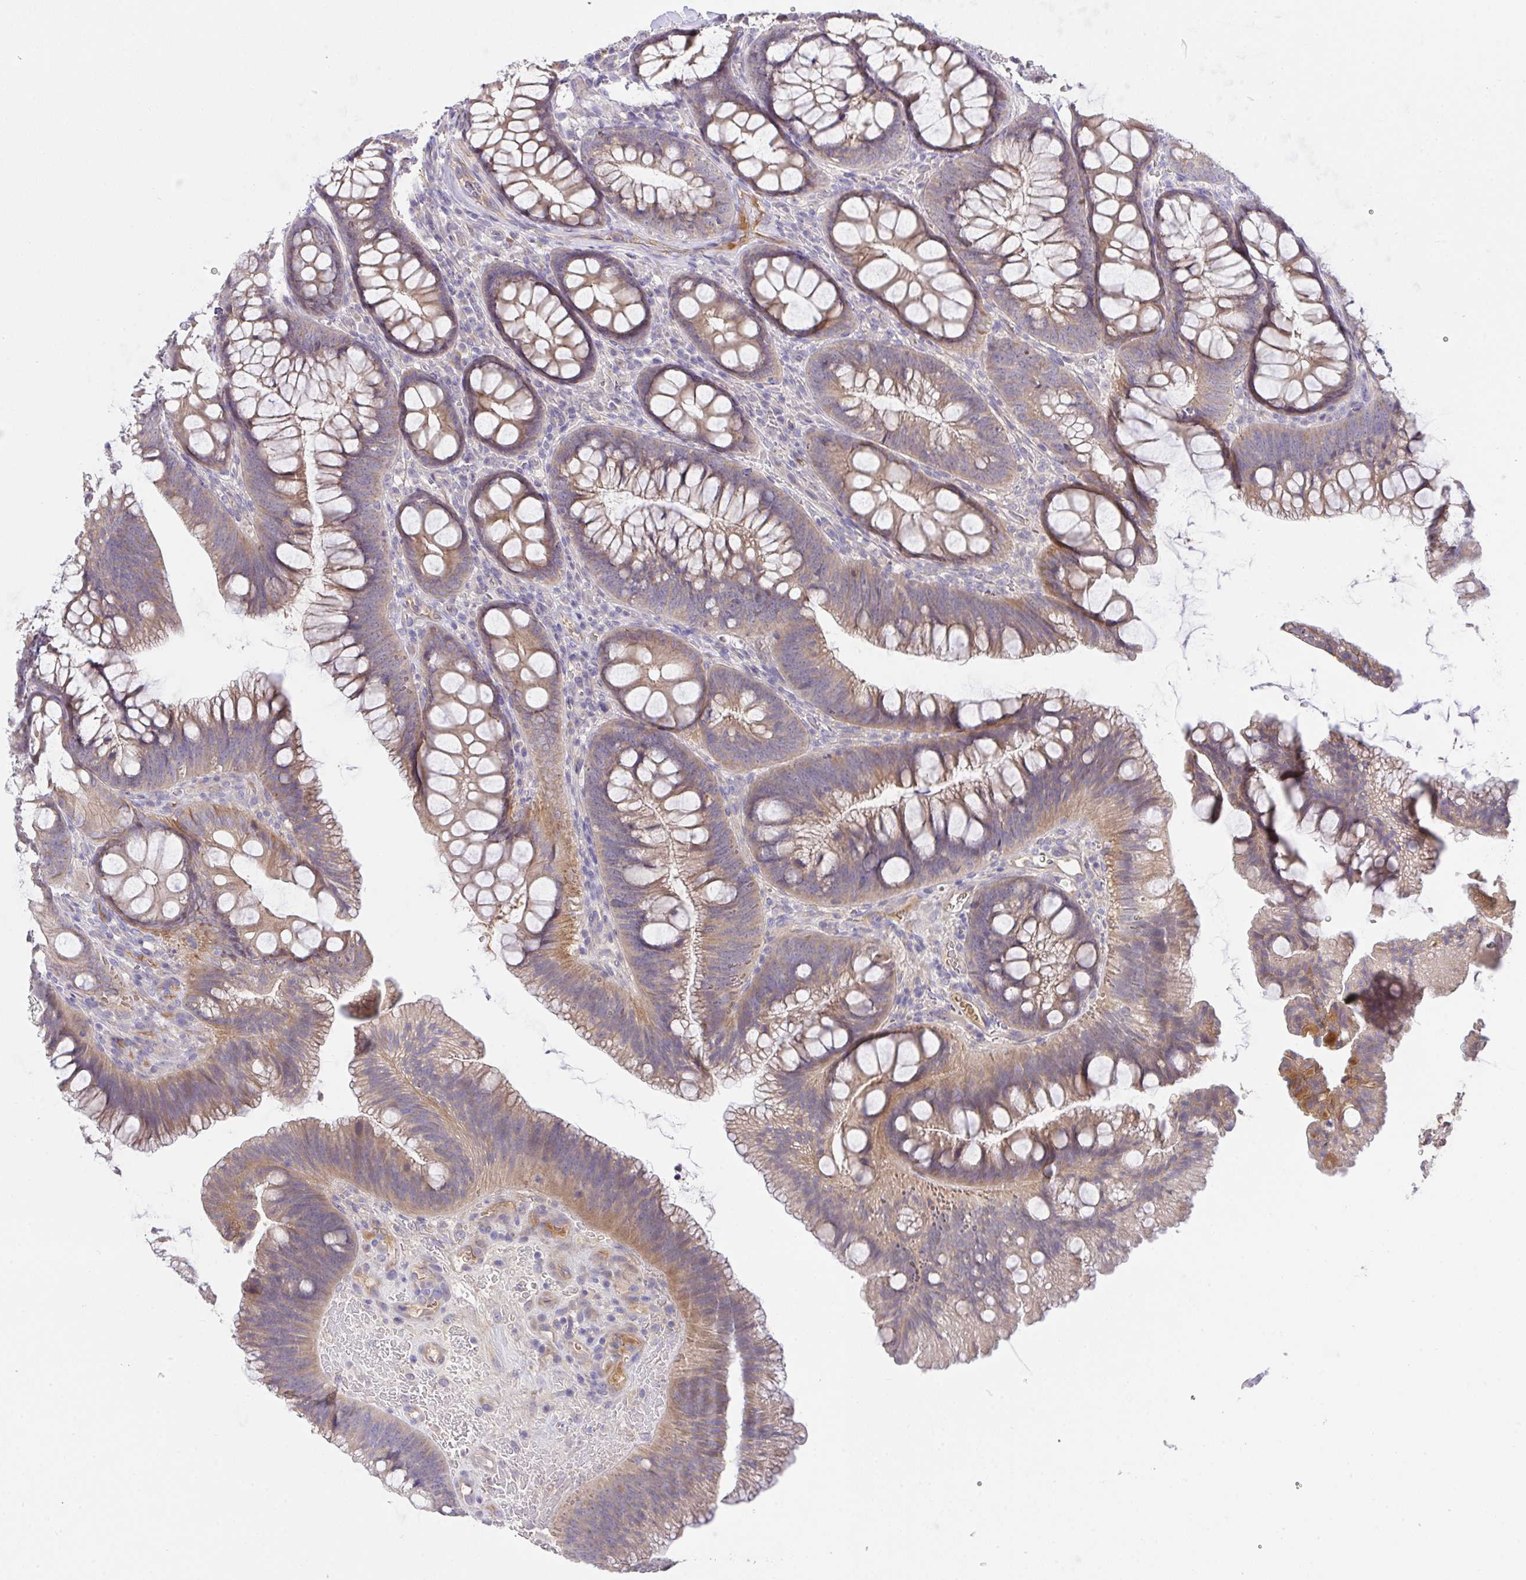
{"staining": {"intensity": "weak", "quantity": ">75%", "location": "cytoplasmic/membranous"}, "tissue": "colon", "cell_type": "Endothelial cells", "image_type": "normal", "snomed": [{"axis": "morphology", "description": "Normal tissue, NOS"}, {"axis": "morphology", "description": "Adenoma, NOS"}, {"axis": "topography", "description": "Soft tissue"}, {"axis": "topography", "description": "Colon"}], "caption": "IHC staining of unremarkable colon, which reveals low levels of weak cytoplasmic/membranous staining in approximately >75% of endothelial cells indicating weak cytoplasmic/membranous protein expression. The staining was performed using DAB (brown) for protein detection and nuclei were counterstained in hematoxylin (blue).", "gene": "ZNF581", "patient": {"sex": "male", "age": 47}}